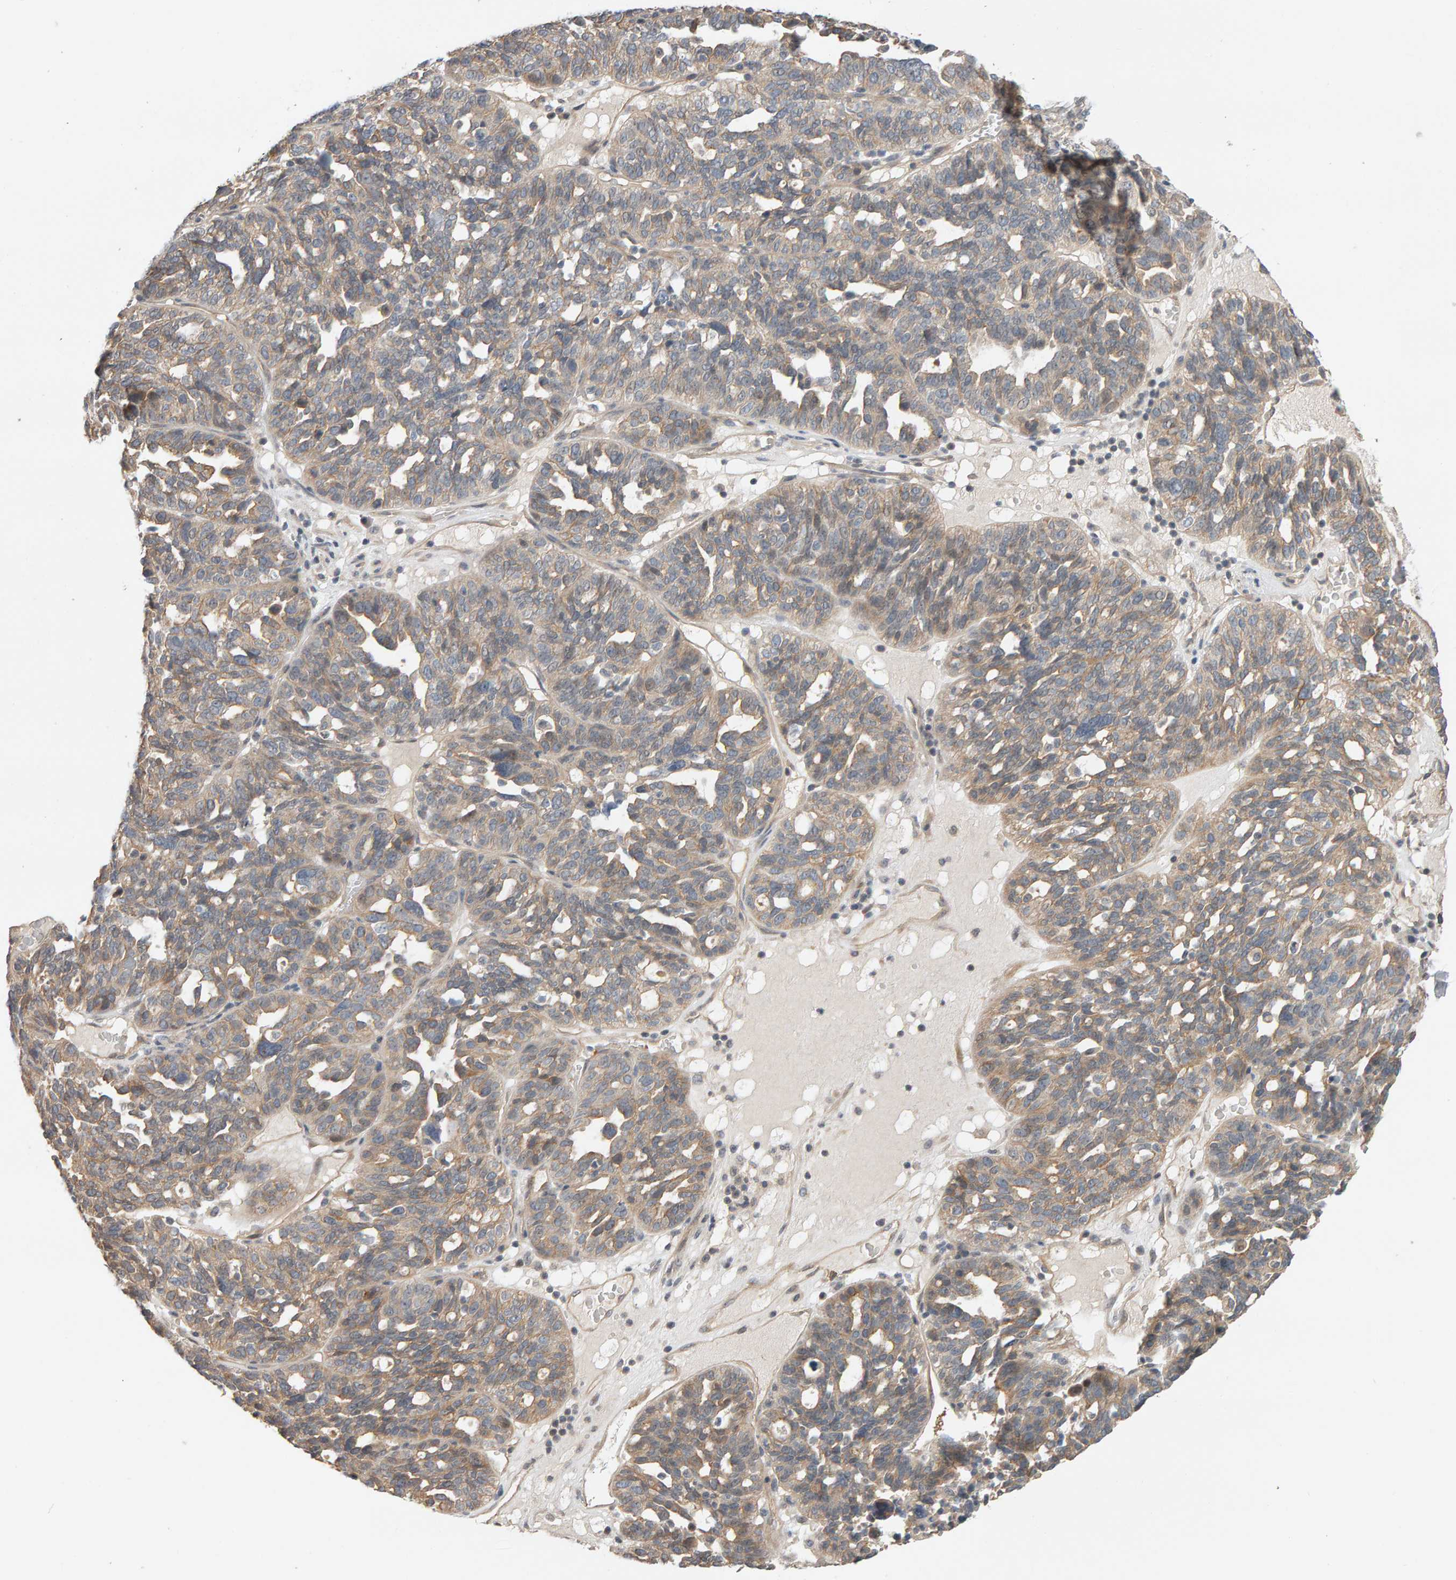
{"staining": {"intensity": "weak", "quantity": ">75%", "location": "cytoplasmic/membranous"}, "tissue": "ovarian cancer", "cell_type": "Tumor cells", "image_type": "cancer", "snomed": [{"axis": "morphology", "description": "Cystadenocarcinoma, serous, NOS"}, {"axis": "topography", "description": "Ovary"}], "caption": "DAB immunohistochemical staining of human ovarian cancer (serous cystadenocarcinoma) displays weak cytoplasmic/membranous protein staining in about >75% of tumor cells.", "gene": "PPP1R16A", "patient": {"sex": "female", "age": 59}}